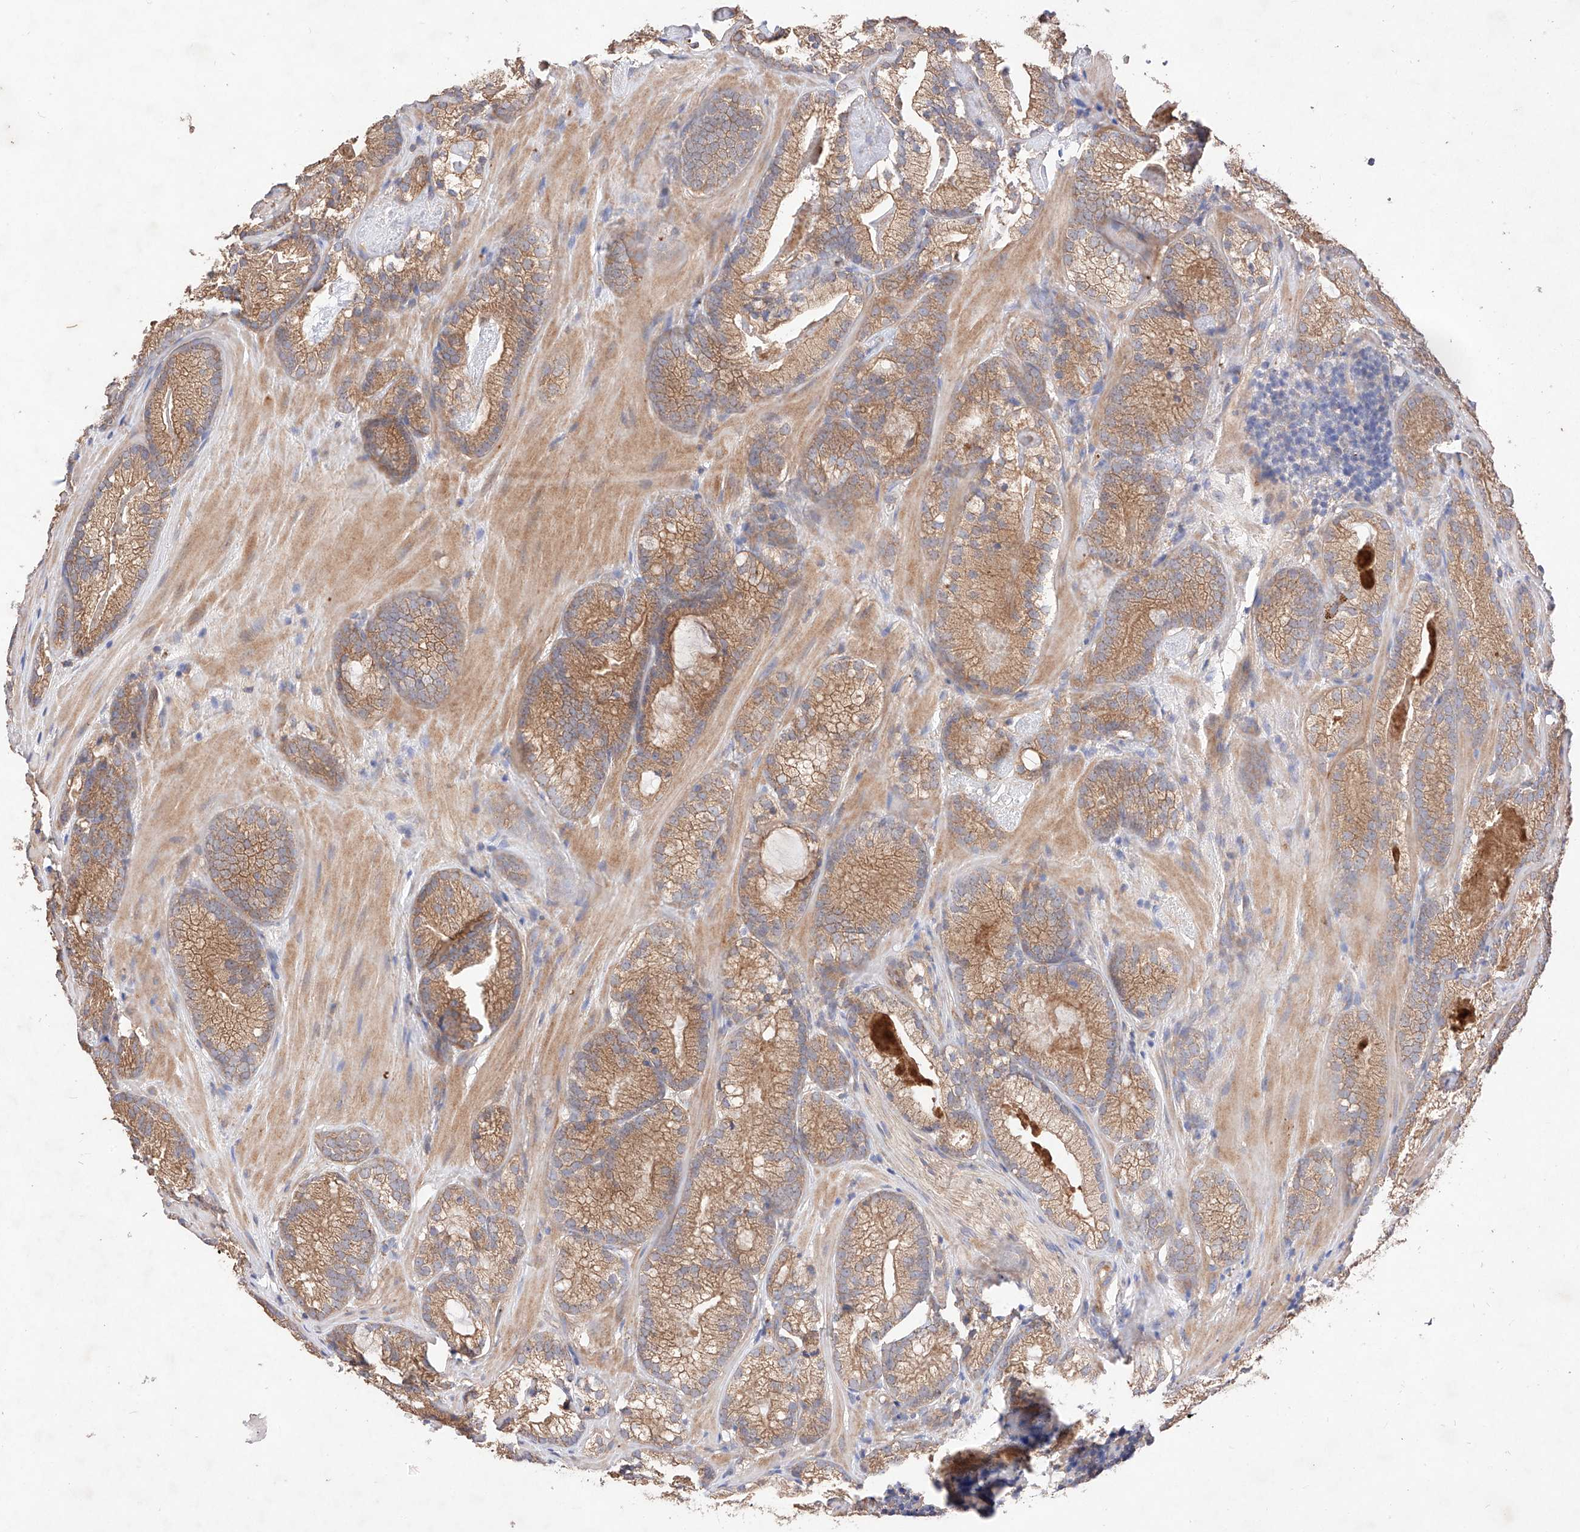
{"staining": {"intensity": "moderate", "quantity": ">75%", "location": "cytoplasmic/membranous"}, "tissue": "prostate cancer", "cell_type": "Tumor cells", "image_type": "cancer", "snomed": [{"axis": "morphology", "description": "Adenocarcinoma, Low grade"}, {"axis": "topography", "description": "Prostate"}], "caption": "Brown immunohistochemical staining in prostate cancer displays moderate cytoplasmic/membranous expression in approximately >75% of tumor cells. The staining was performed using DAB to visualize the protein expression in brown, while the nuclei were stained in blue with hematoxylin (Magnification: 20x).", "gene": "C6orf62", "patient": {"sex": "male", "age": 72}}